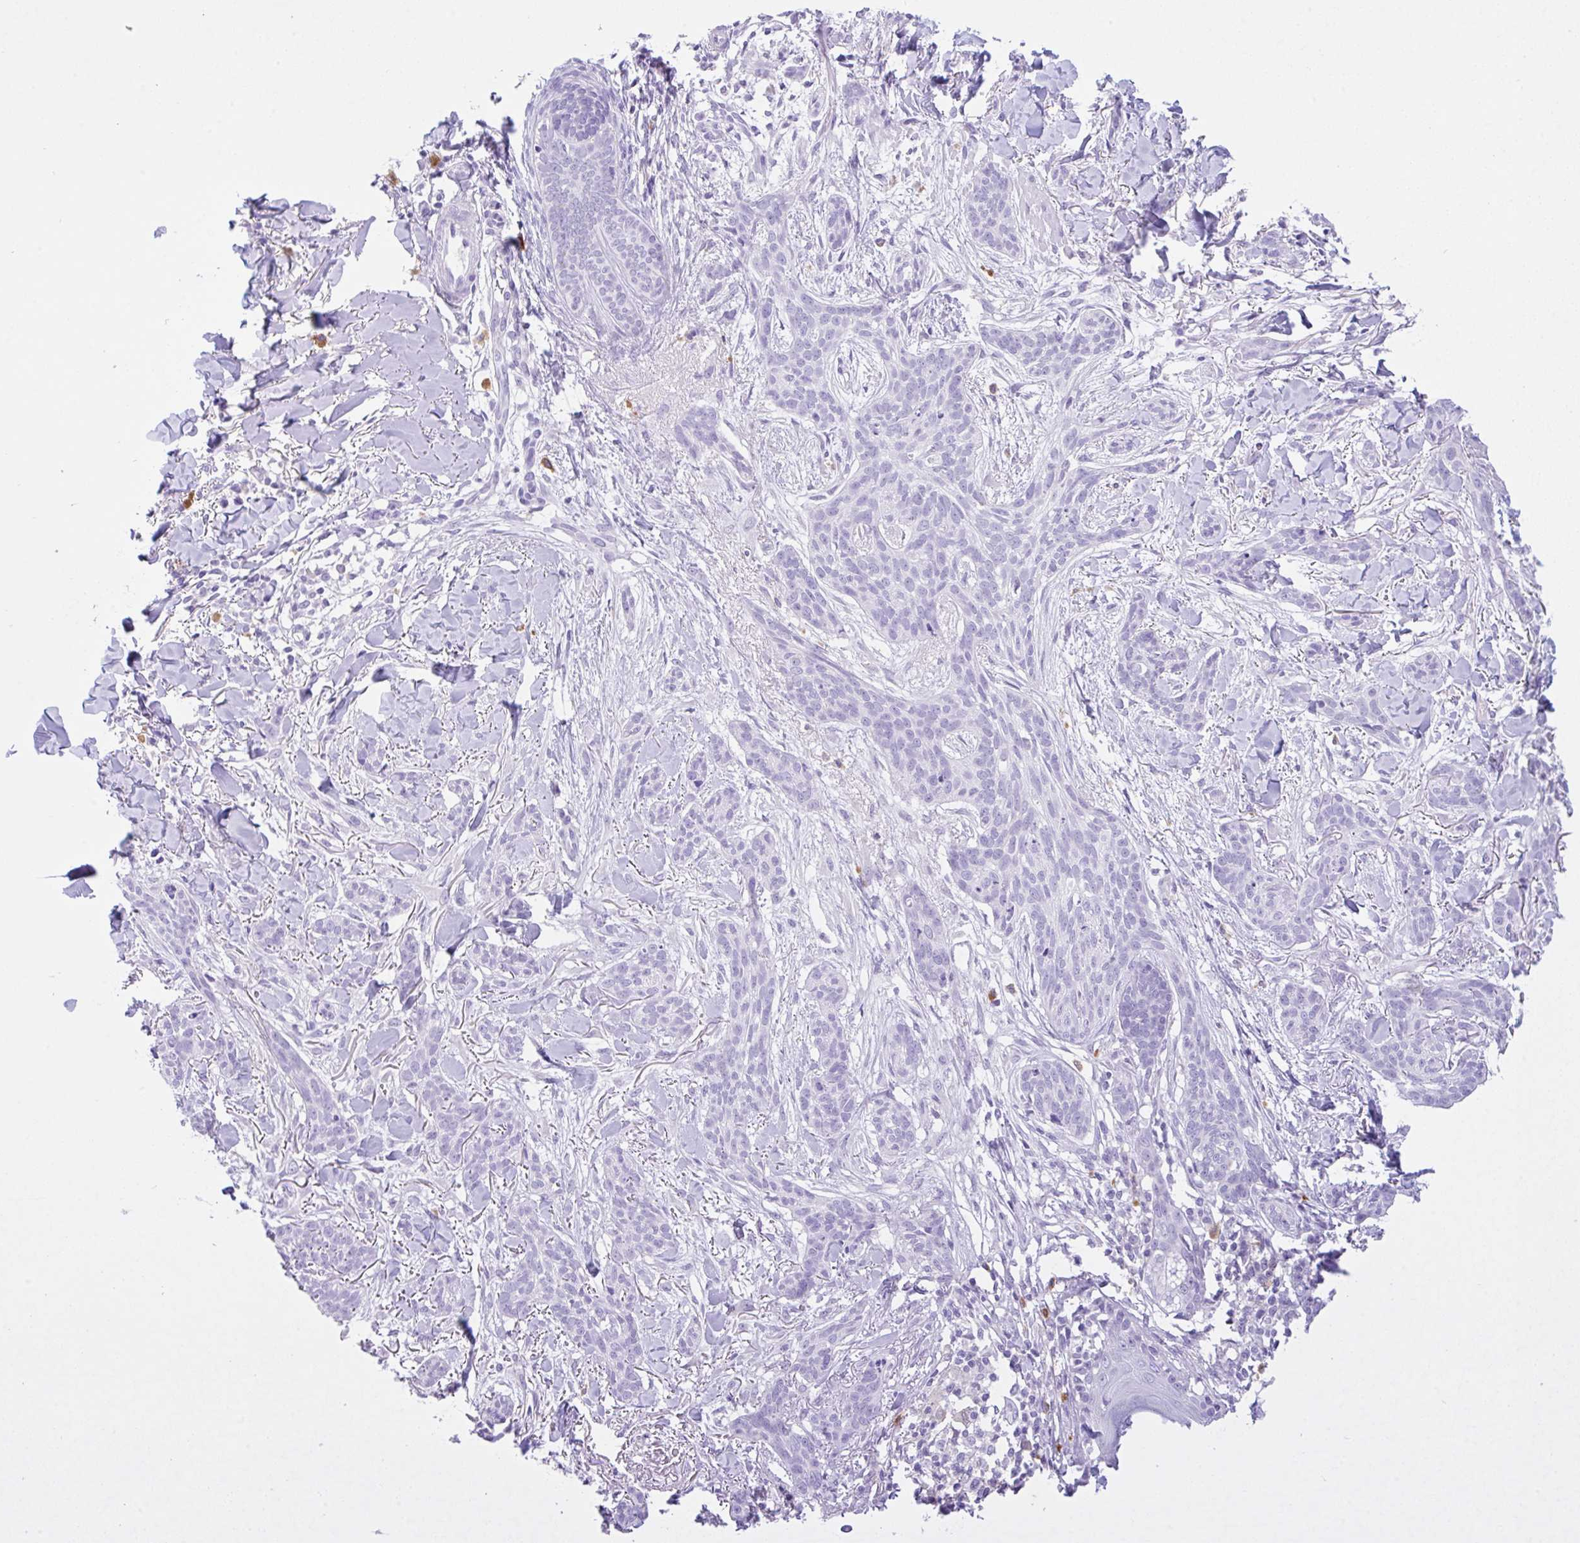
{"staining": {"intensity": "negative", "quantity": "none", "location": "none"}, "tissue": "skin cancer", "cell_type": "Tumor cells", "image_type": "cancer", "snomed": [{"axis": "morphology", "description": "Basal cell carcinoma"}, {"axis": "topography", "description": "Skin"}], "caption": "Immunohistochemistry of skin basal cell carcinoma demonstrates no positivity in tumor cells.", "gene": "NCF1", "patient": {"sex": "male", "age": 52}}